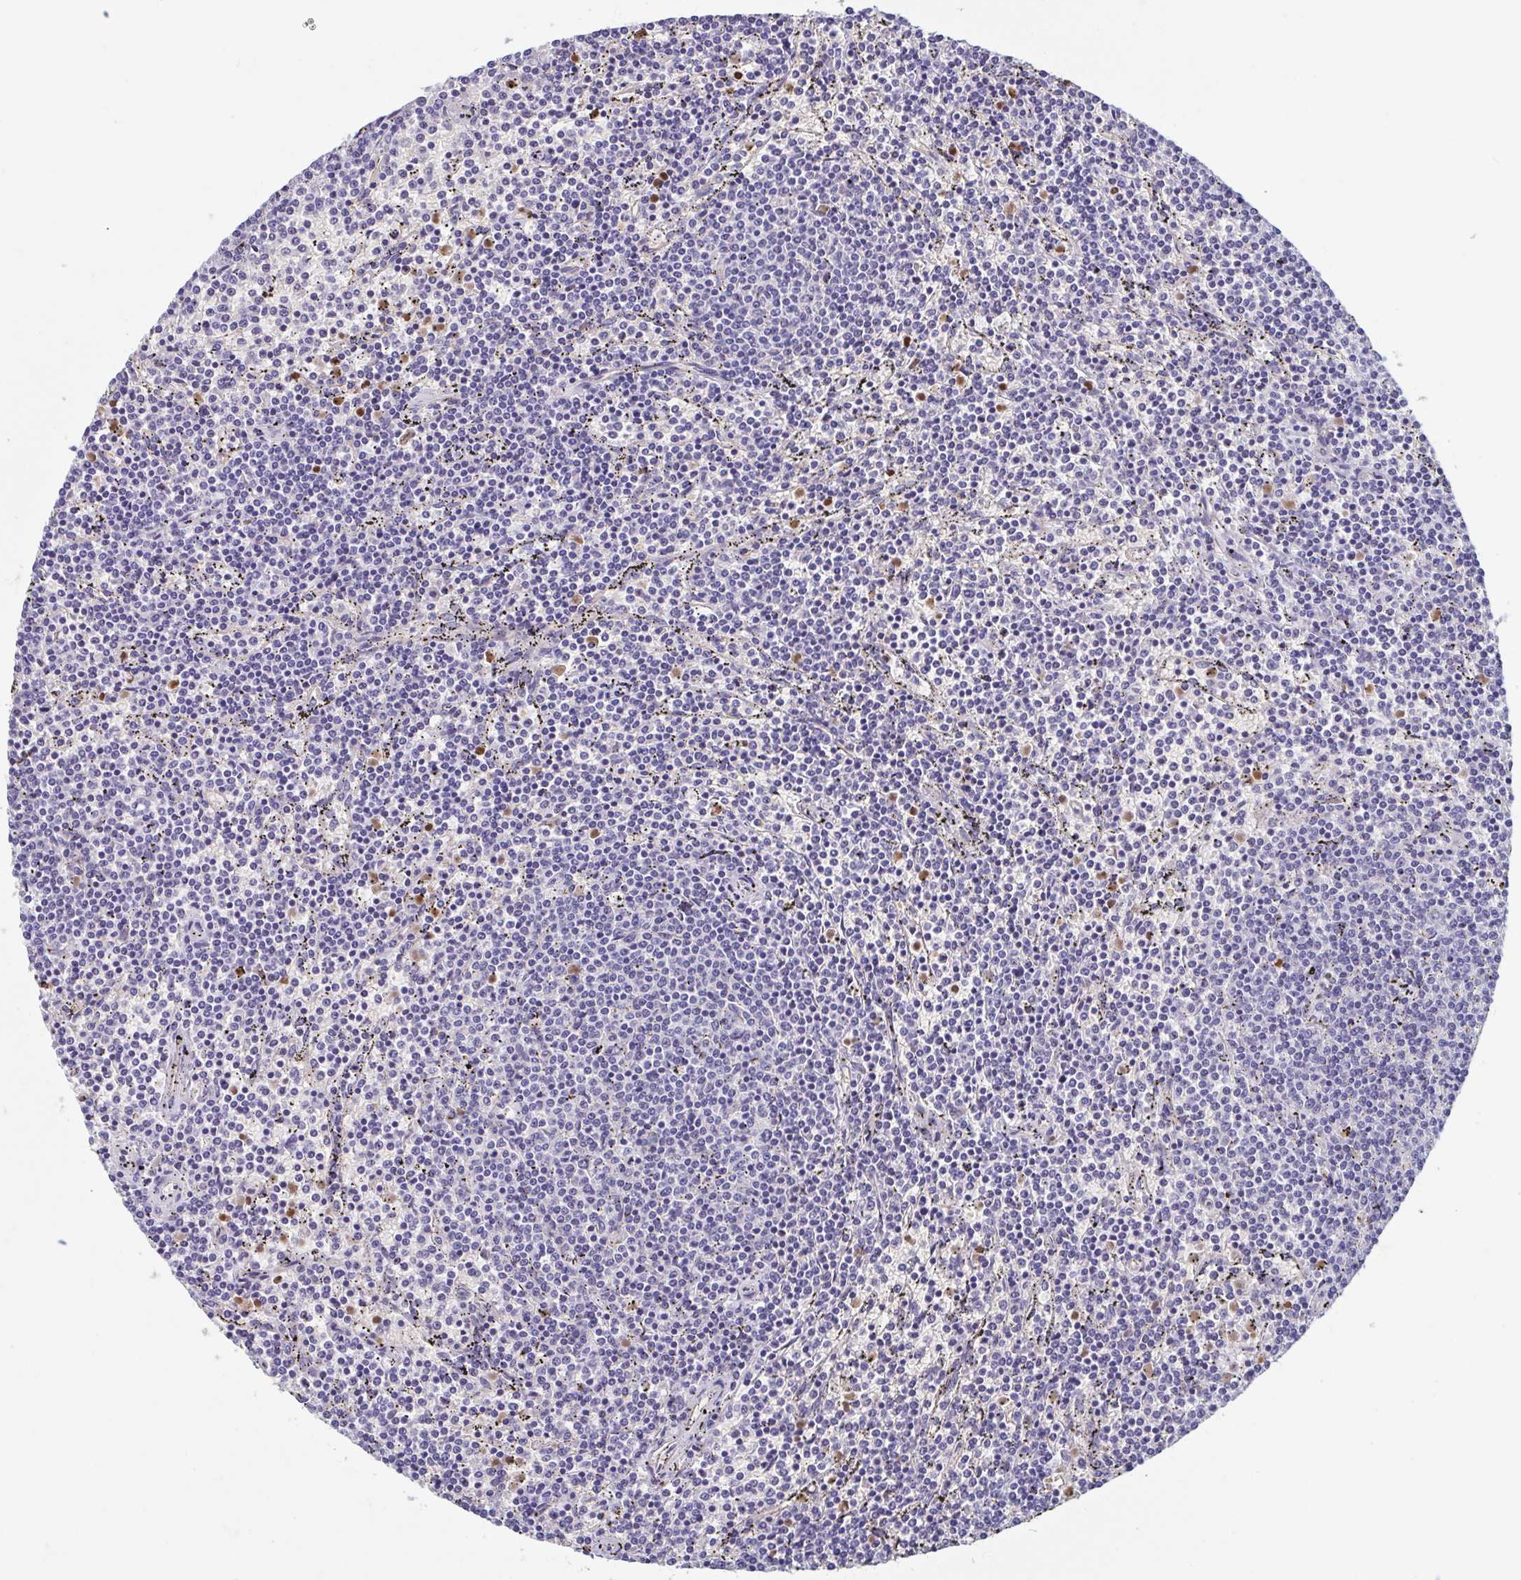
{"staining": {"intensity": "negative", "quantity": "none", "location": "none"}, "tissue": "lymphoma", "cell_type": "Tumor cells", "image_type": "cancer", "snomed": [{"axis": "morphology", "description": "Malignant lymphoma, non-Hodgkin's type, Low grade"}, {"axis": "topography", "description": "Spleen"}], "caption": "This micrograph is of low-grade malignant lymphoma, non-Hodgkin's type stained with immunohistochemistry to label a protein in brown with the nuclei are counter-stained blue. There is no staining in tumor cells.", "gene": "MORC4", "patient": {"sex": "female", "age": 50}}